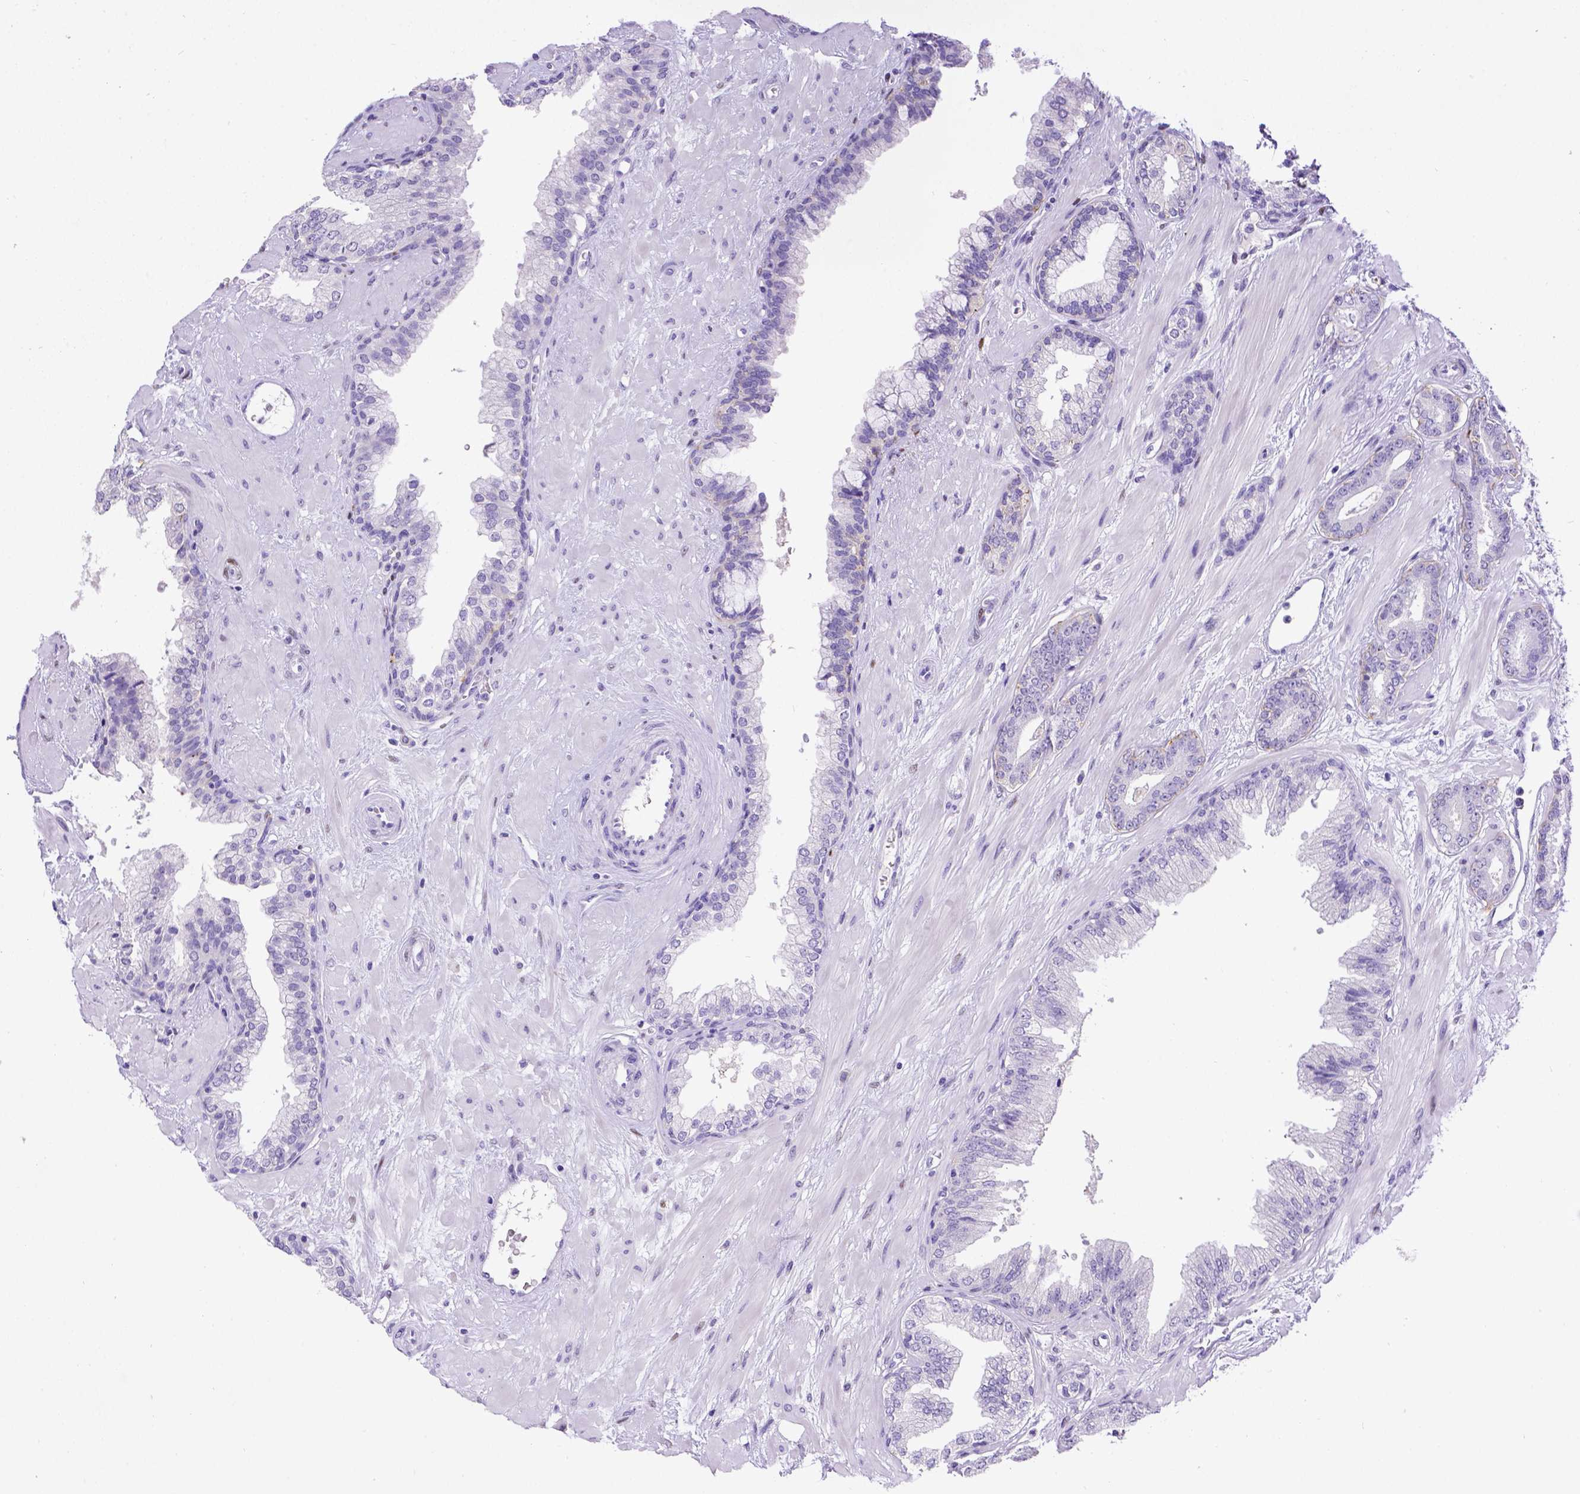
{"staining": {"intensity": "negative", "quantity": "none", "location": "none"}, "tissue": "prostate cancer", "cell_type": "Tumor cells", "image_type": "cancer", "snomed": [{"axis": "morphology", "description": "Adenocarcinoma, Low grade"}, {"axis": "topography", "description": "Prostate"}], "caption": "Immunohistochemistry (IHC) micrograph of neoplastic tissue: human low-grade adenocarcinoma (prostate) stained with DAB (3,3'-diaminobenzidine) exhibits no significant protein staining in tumor cells.", "gene": "ESR1", "patient": {"sex": "male", "age": 61}}